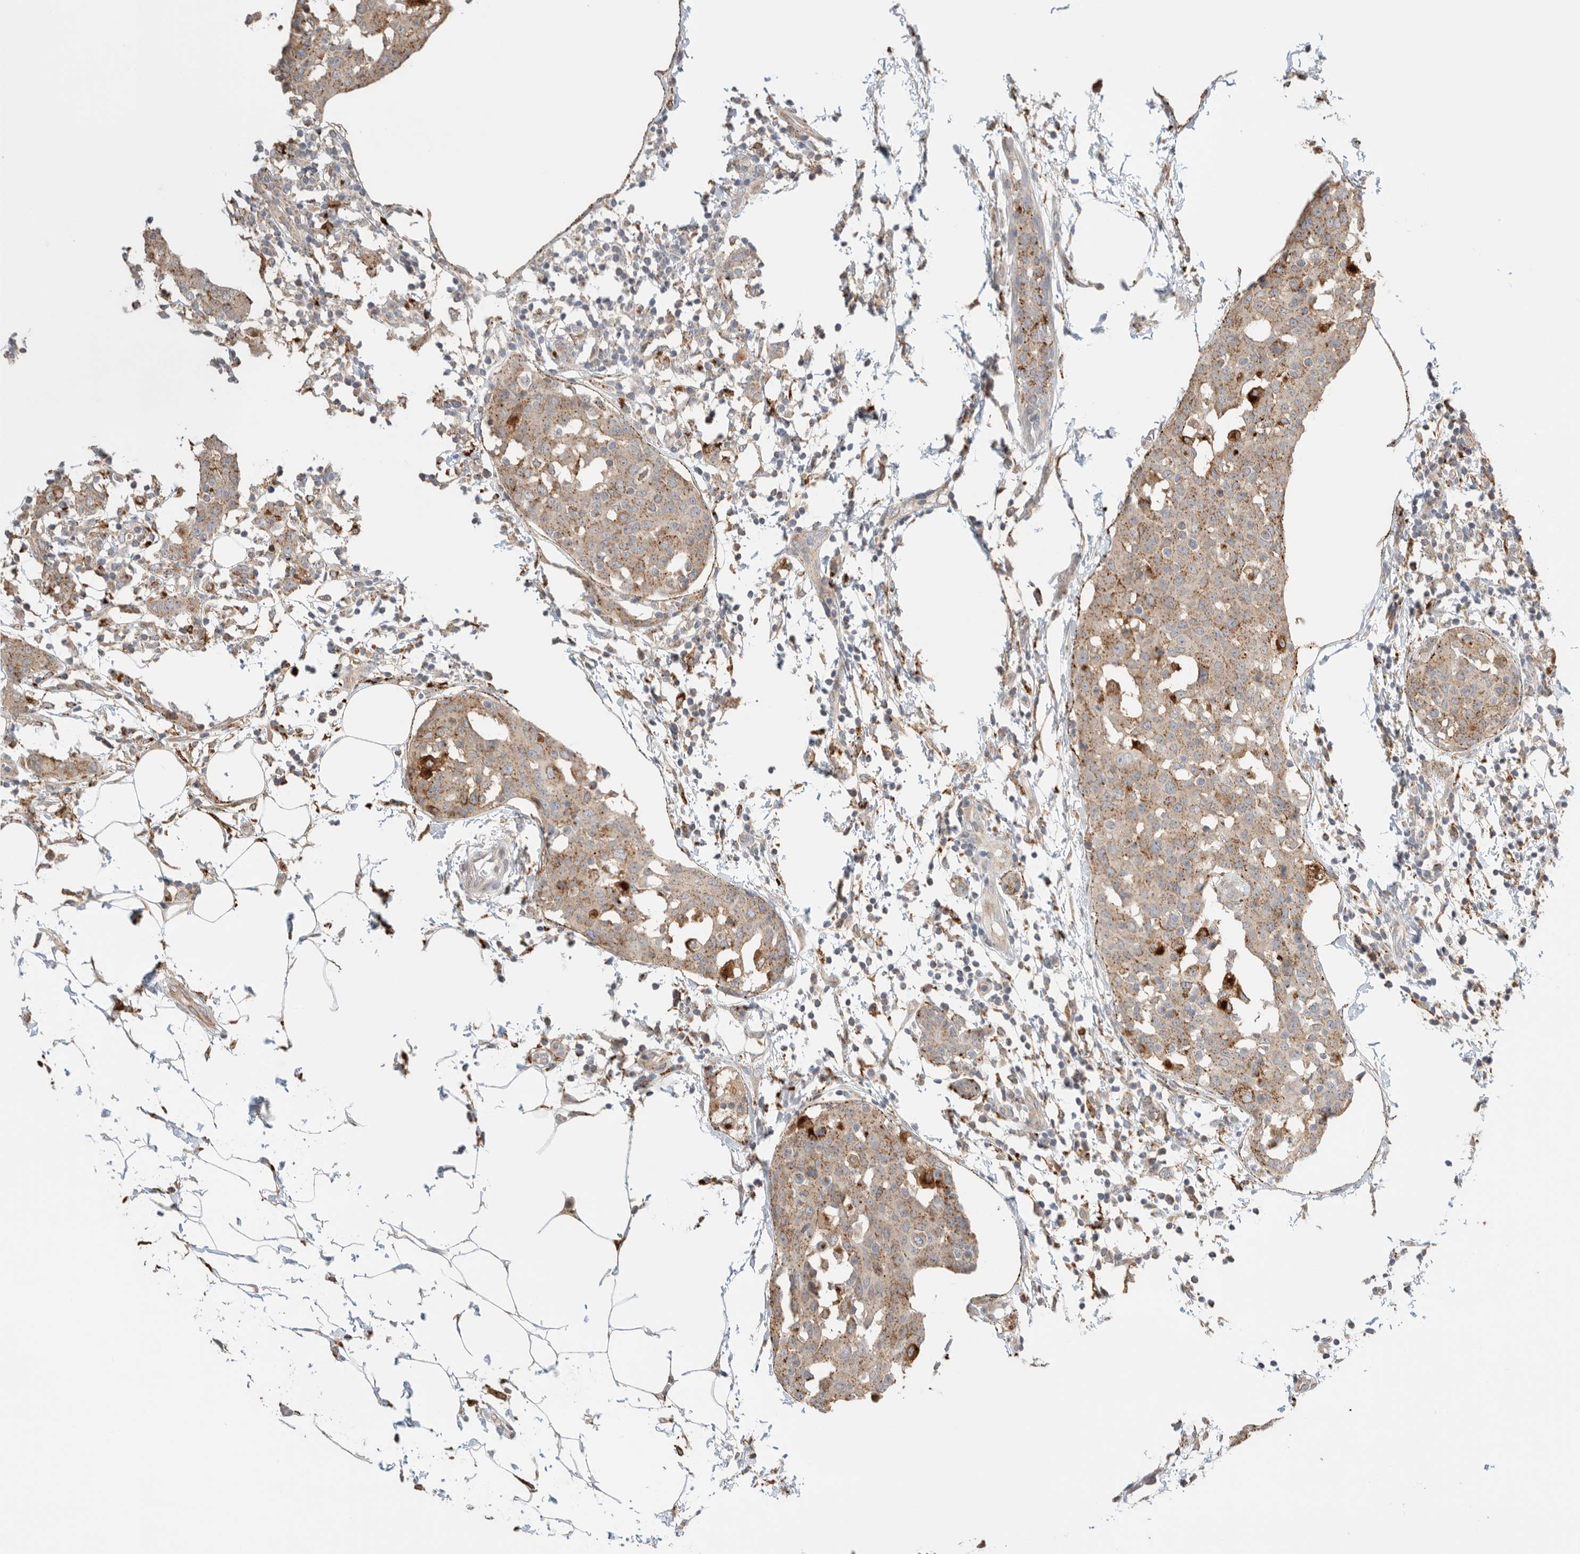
{"staining": {"intensity": "moderate", "quantity": "25%-75%", "location": "cytoplasmic/membranous"}, "tissue": "breast cancer", "cell_type": "Tumor cells", "image_type": "cancer", "snomed": [{"axis": "morphology", "description": "Normal tissue, NOS"}, {"axis": "morphology", "description": "Duct carcinoma"}, {"axis": "topography", "description": "Breast"}], "caption": "Moderate cytoplasmic/membranous staining for a protein is appreciated in about 25%-75% of tumor cells of breast infiltrating ductal carcinoma using immunohistochemistry.", "gene": "GGH", "patient": {"sex": "female", "age": 37}}